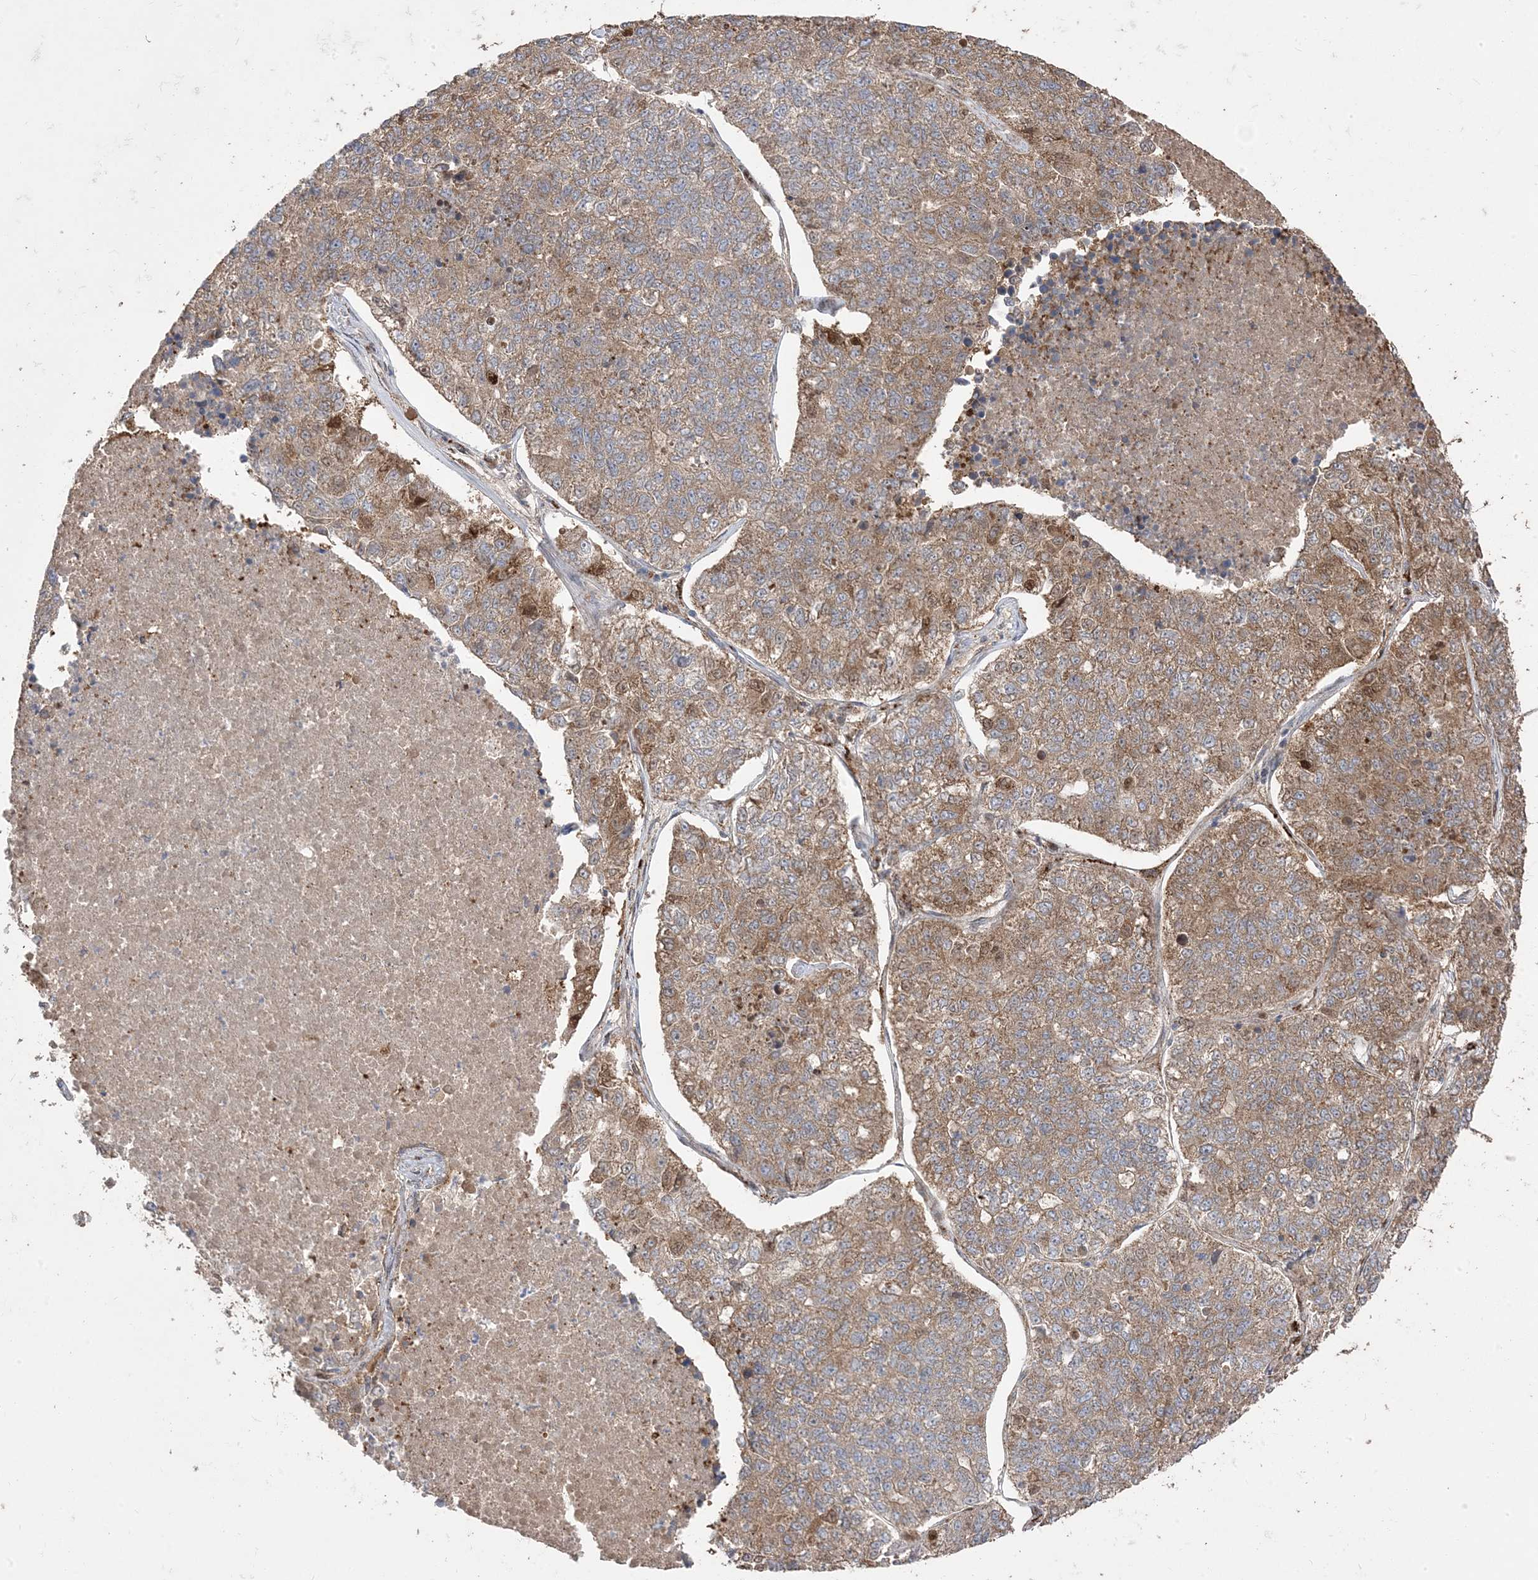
{"staining": {"intensity": "moderate", "quantity": ">75%", "location": "cytoplasmic/membranous"}, "tissue": "lung cancer", "cell_type": "Tumor cells", "image_type": "cancer", "snomed": [{"axis": "morphology", "description": "Adenocarcinoma, NOS"}, {"axis": "topography", "description": "Lung"}], "caption": "Immunohistochemistry (IHC) (DAB) staining of lung adenocarcinoma displays moderate cytoplasmic/membranous protein staining in approximately >75% of tumor cells.", "gene": "PPOX", "patient": {"sex": "male", "age": 49}}